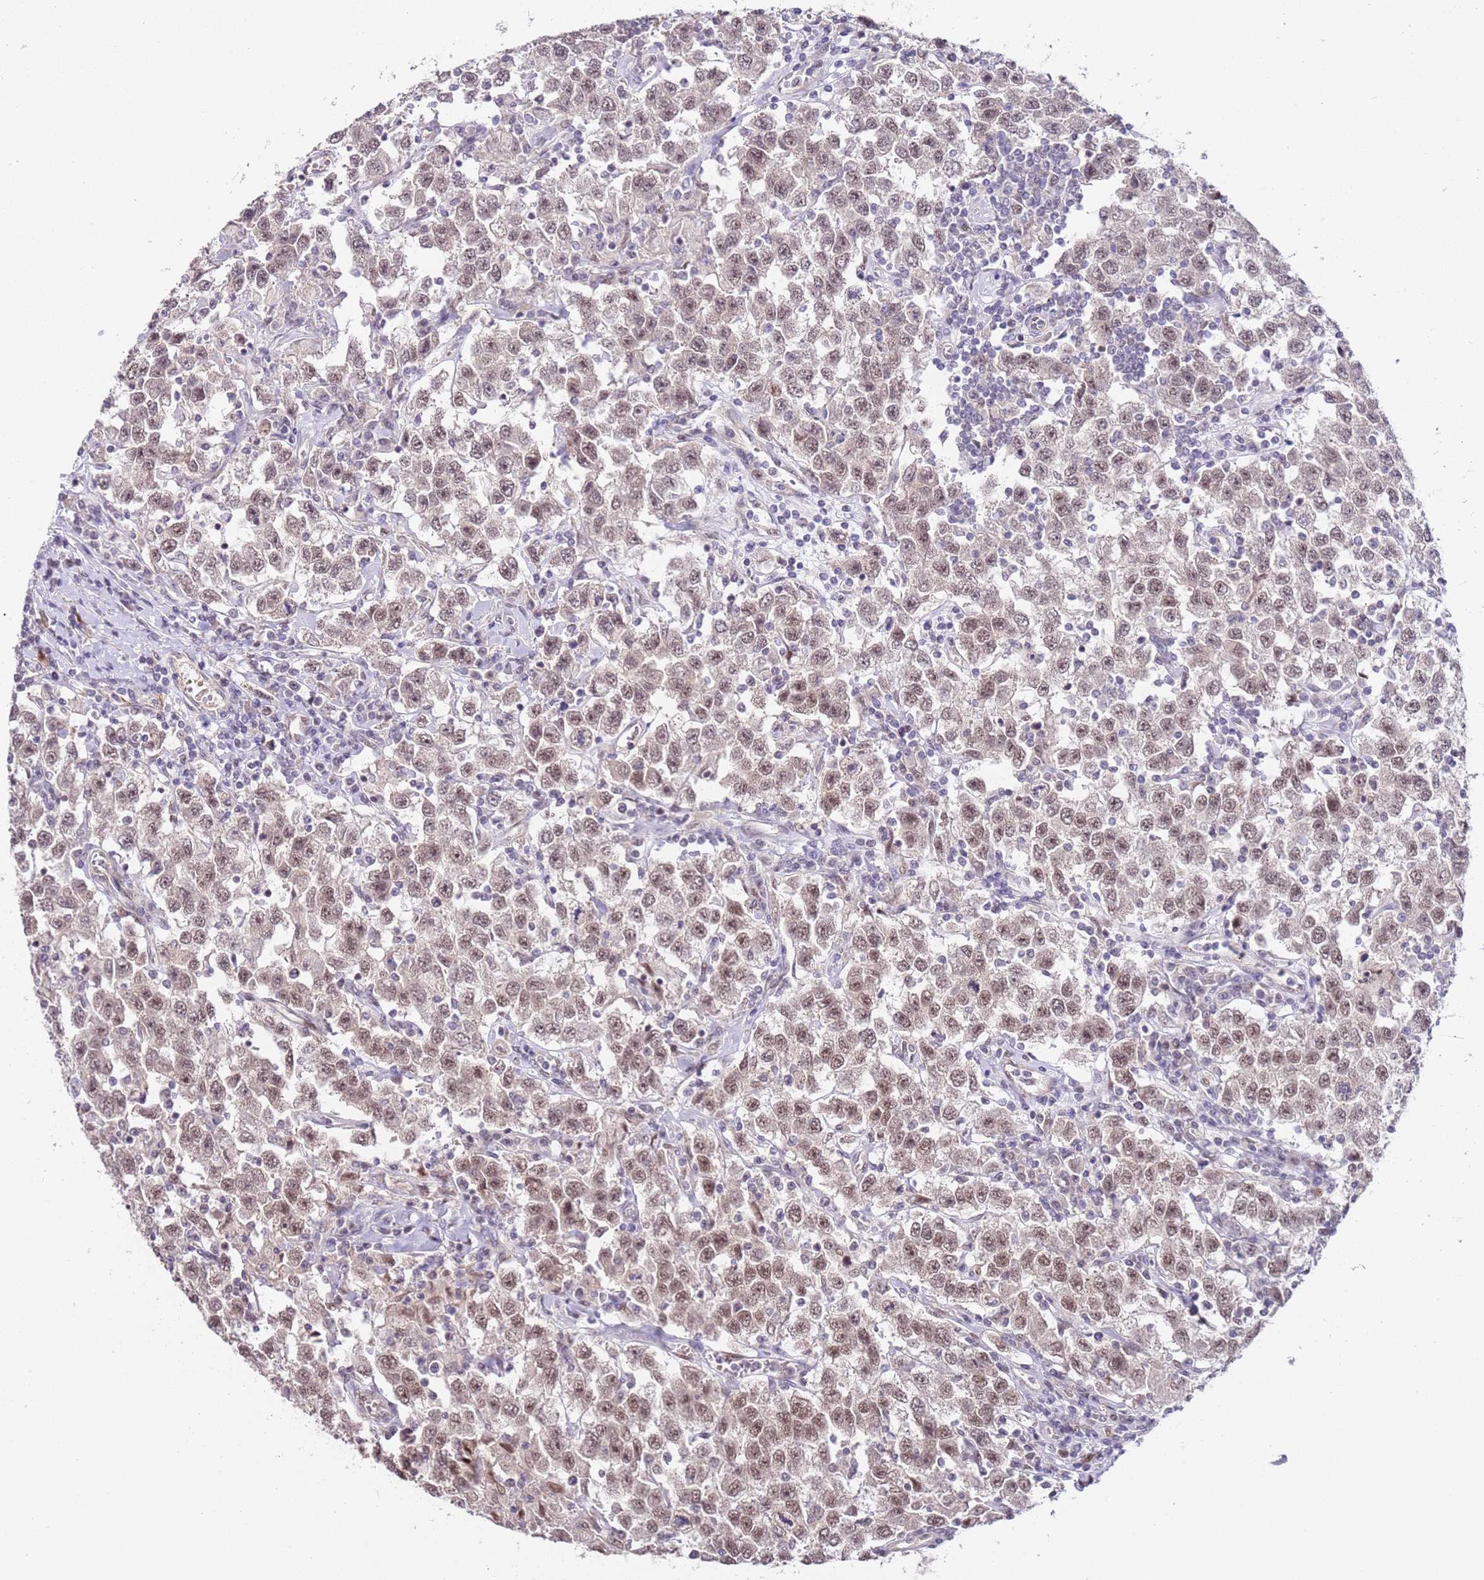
{"staining": {"intensity": "moderate", "quantity": "25%-75%", "location": "nuclear"}, "tissue": "testis cancer", "cell_type": "Tumor cells", "image_type": "cancer", "snomed": [{"axis": "morphology", "description": "Seminoma, NOS"}, {"axis": "topography", "description": "Testis"}], "caption": "Protein staining of seminoma (testis) tissue reveals moderate nuclear positivity in approximately 25%-75% of tumor cells. (DAB = brown stain, brightfield microscopy at high magnification).", "gene": "LGALSL", "patient": {"sex": "male", "age": 41}}